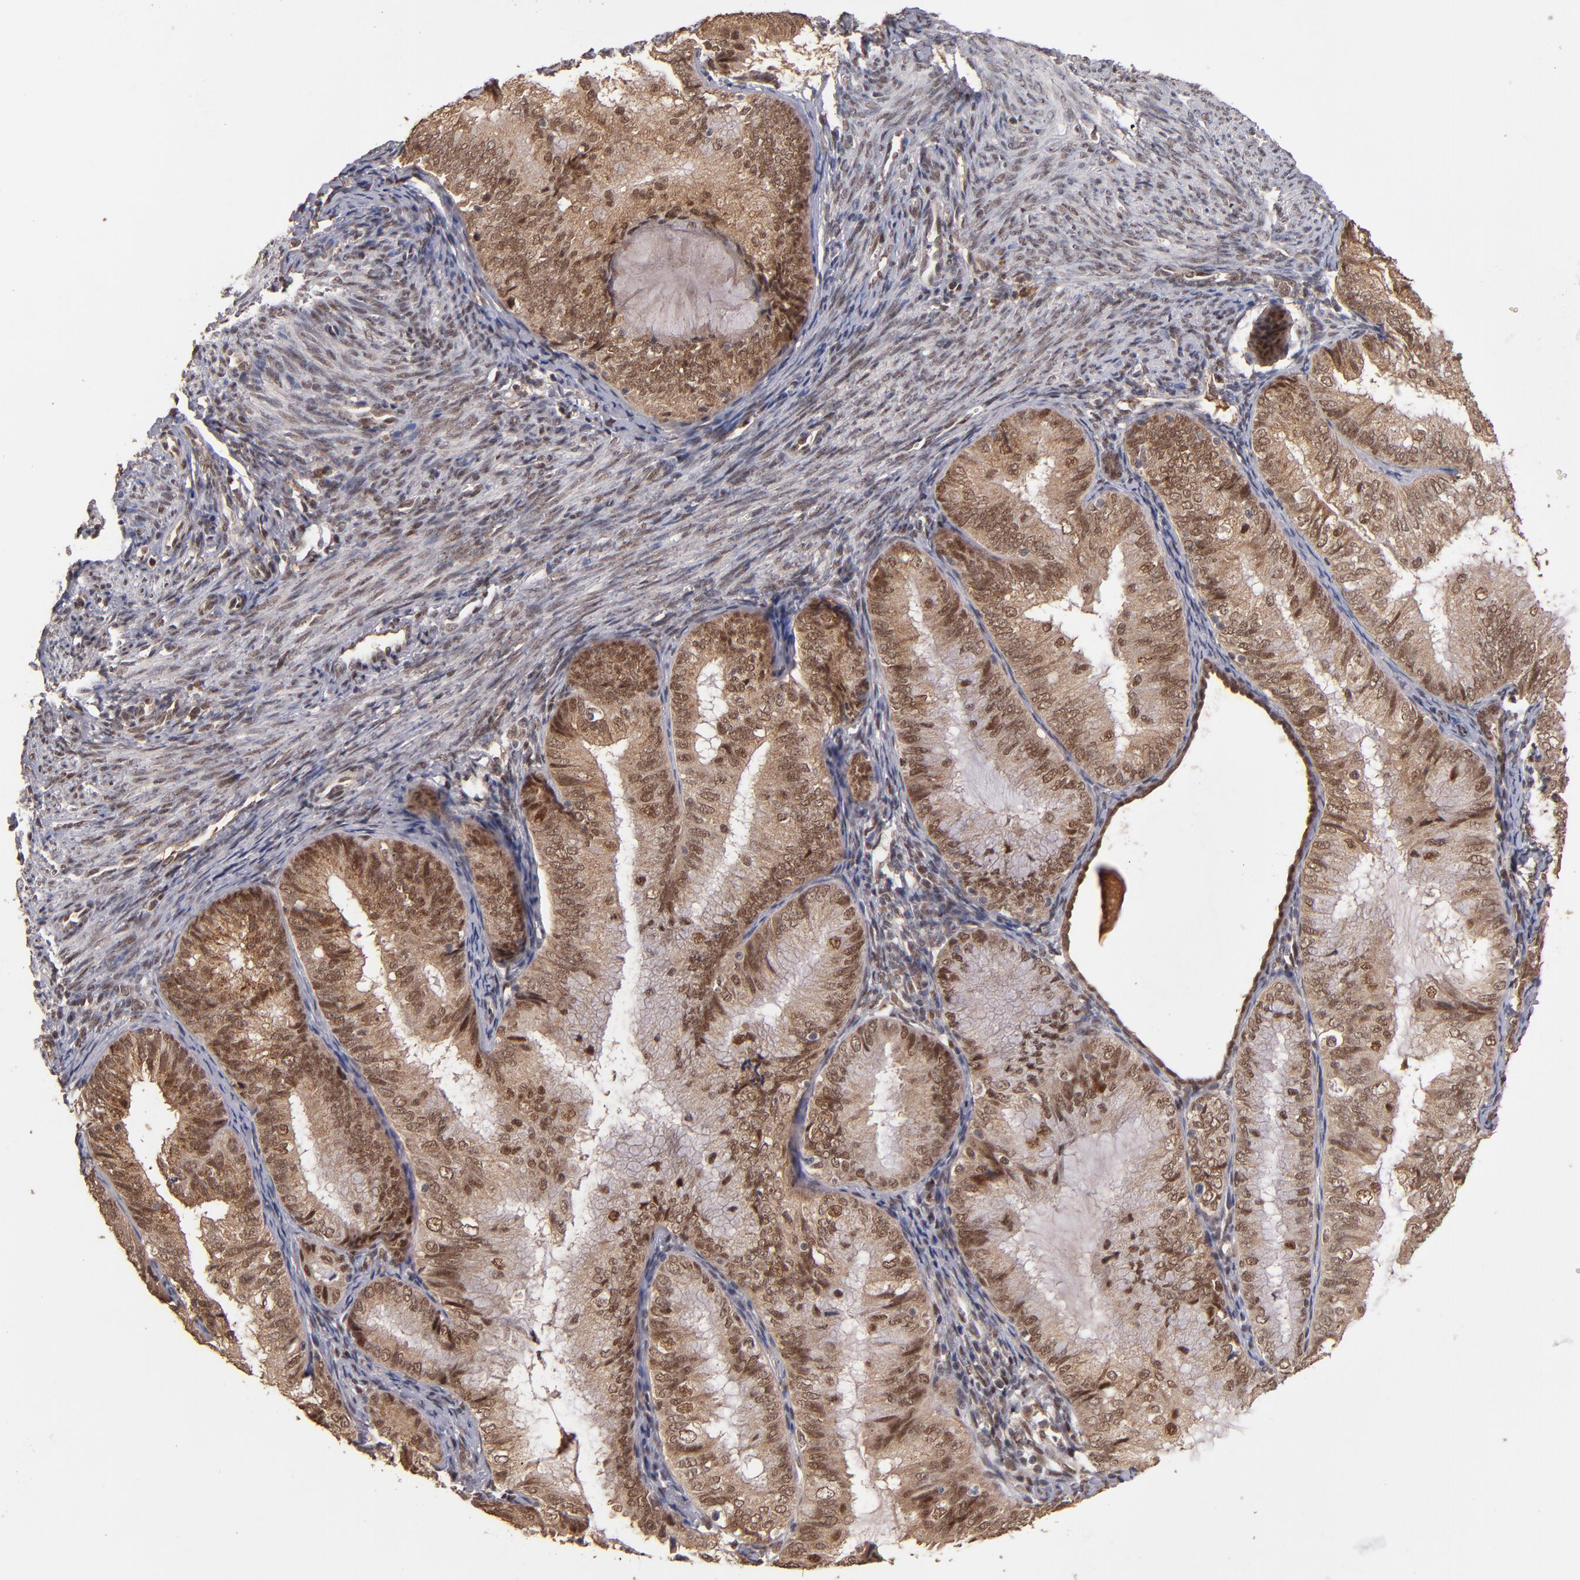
{"staining": {"intensity": "moderate", "quantity": ">75%", "location": "cytoplasmic/membranous,nuclear"}, "tissue": "endometrial cancer", "cell_type": "Tumor cells", "image_type": "cancer", "snomed": [{"axis": "morphology", "description": "Adenocarcinoma, NOS"}, {"axis": "topography", "description": "Endometrium"}], "caption": "A micrograph showing moderate cytoplasmic/membranous and nuclear positivity in about >75% of tumor cells in adenocarcinoma (endometrial), as visualized by brown immunohistochemical staining.", "gene": "EAPP", "patient": {"sex": "female", "age": 66}}